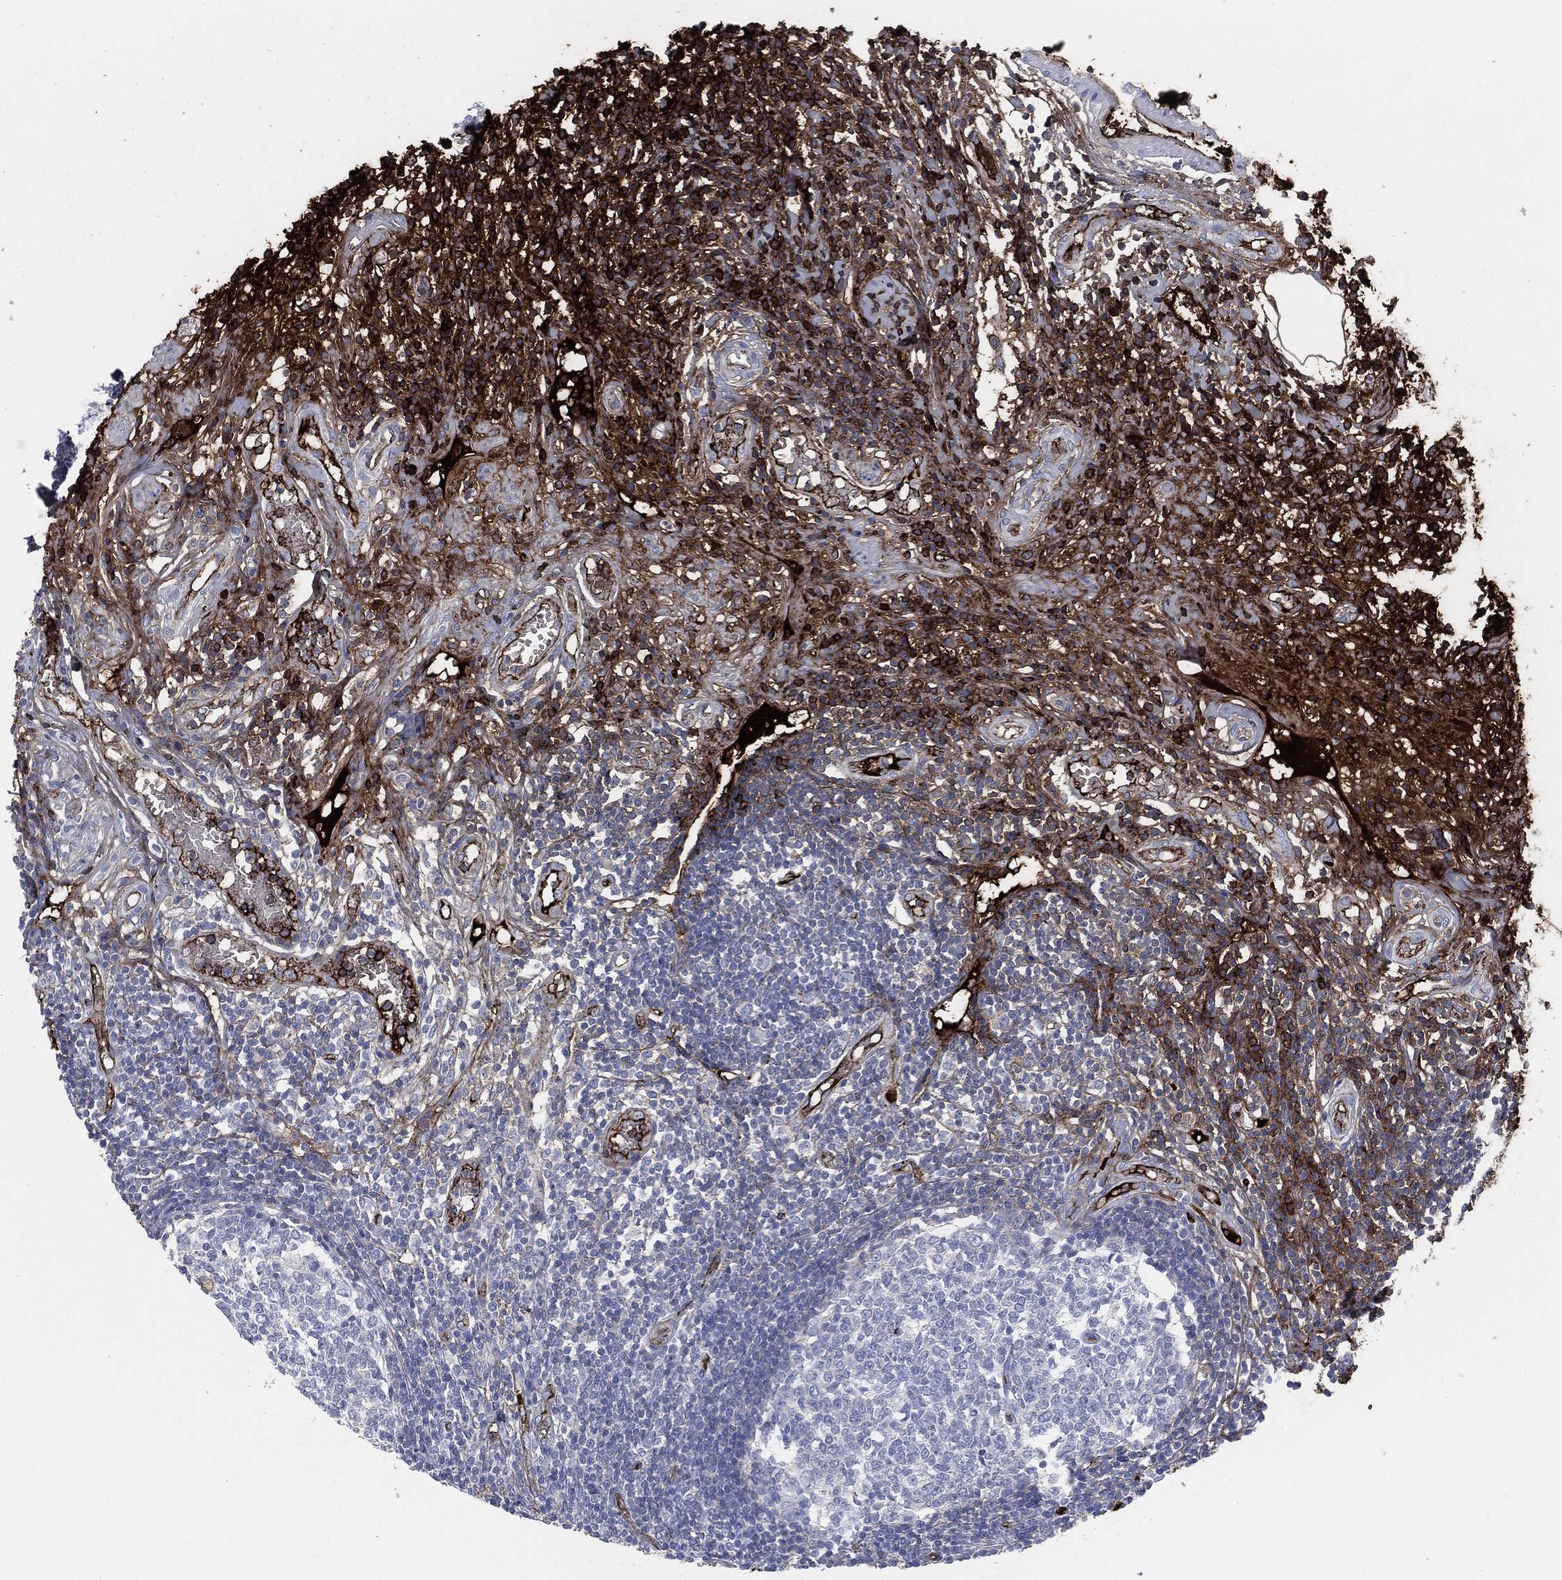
{"staining": {"intensity": "moderate", "quantity": "<25%", "location": "cytoplasmic/membranous"}, "tissue": "appendix", "cell_type": "Glandular cells", "image_type": "normal", "snomed": [{"axis": "morphology", "description": "Normal tissue, NOS"}, {"axis": "morphology", "description": "Inflammation, NOS"}, {"axis": "topography", "description": "Appendix"}], "caption": "An image of human appendix stained for a protein demonstrates moderate cytoplasmic/membranous brown staining in glandular cells.", "gene": "APOB", "patient": {"sex": "male", "age": 16}}